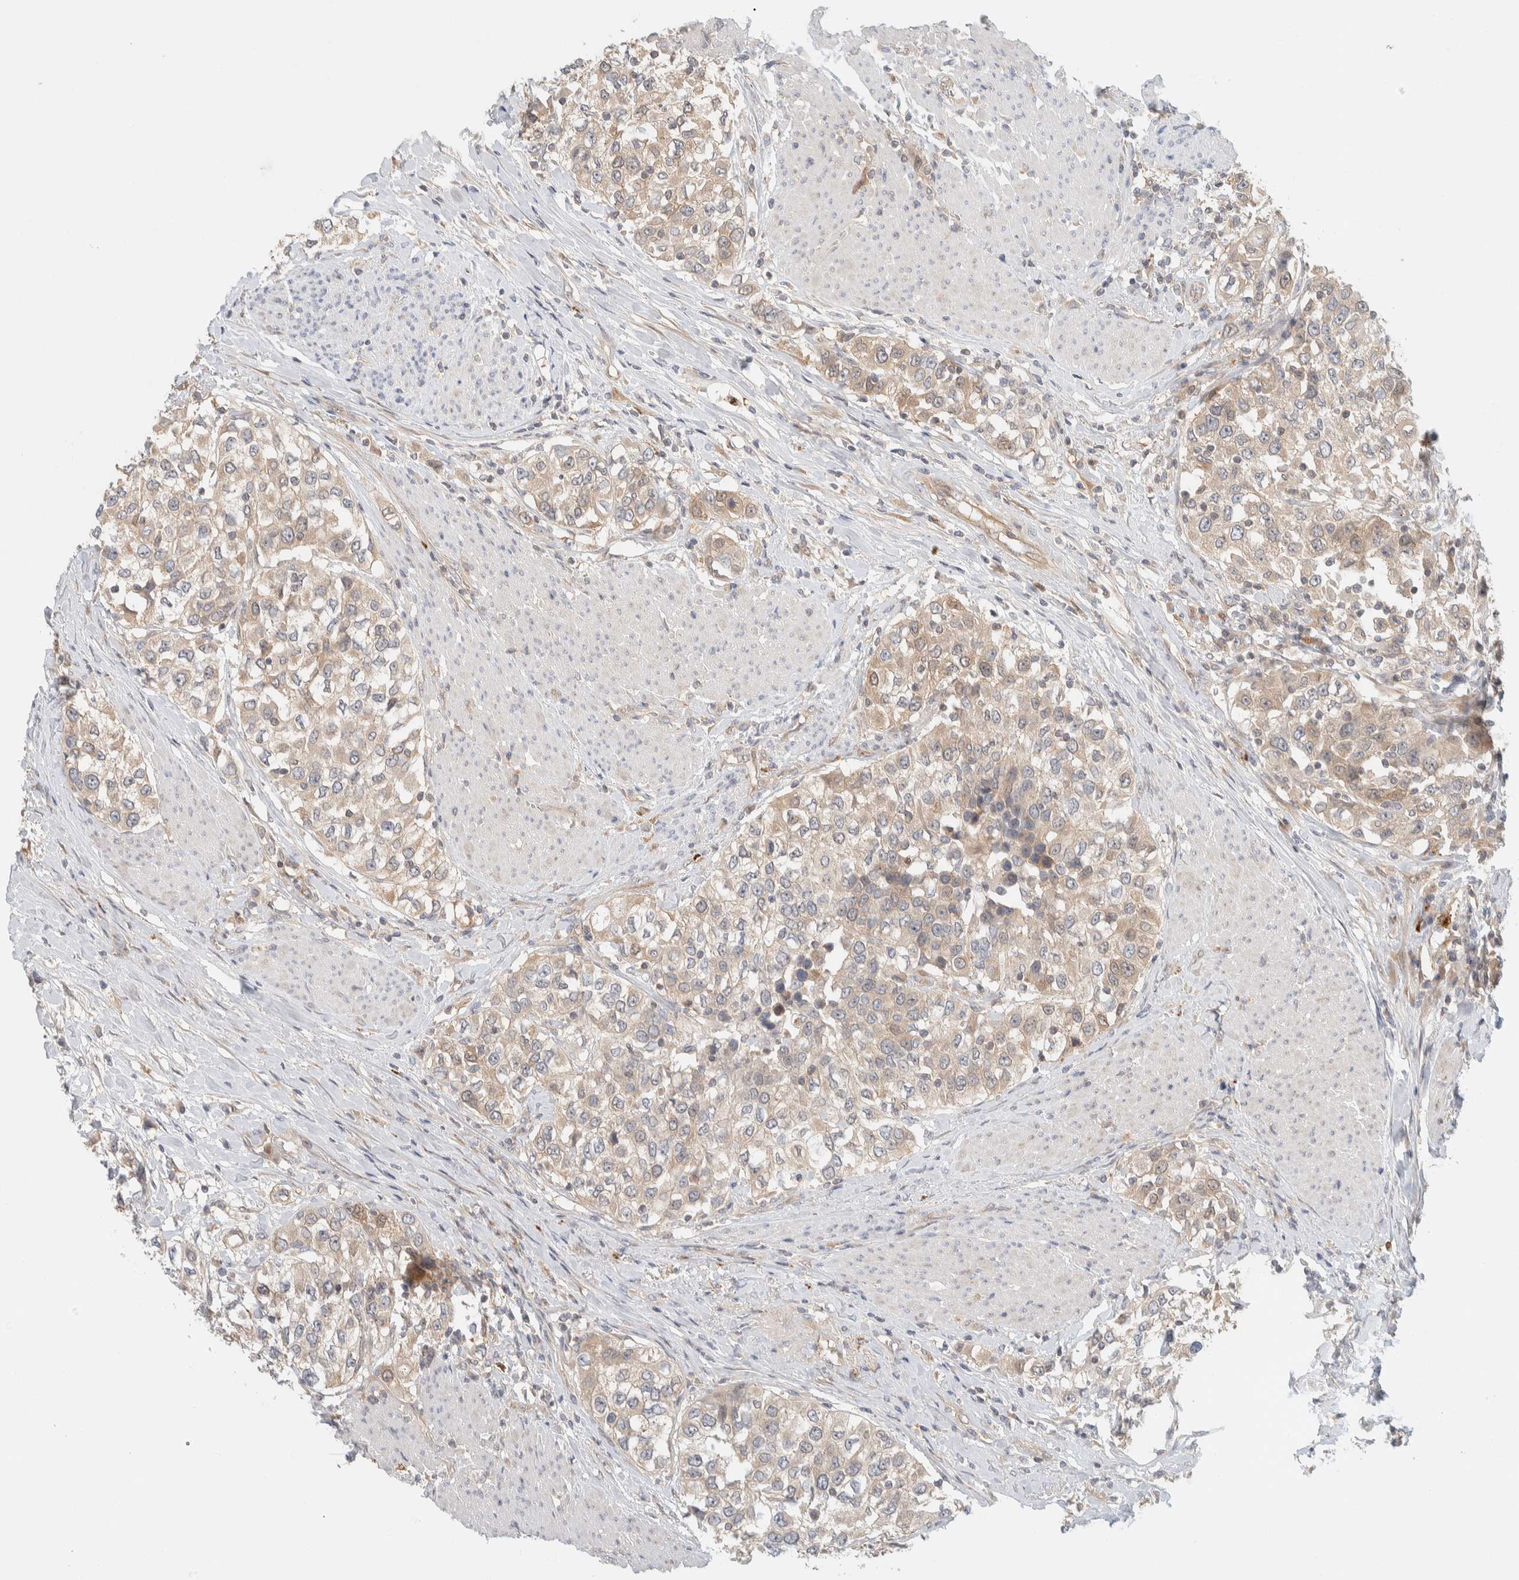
{"staining": {"intensity": "weak", "quantity": ">75%", "location": "cytoplasmic/membranous"}, "tissue": "urothelial cancer", "cell_type": "Tumor cells", "image_type": "cancer", "snomed": [{"axis": "morphology", "description": "Urothelial carcinoma, High grade"}, {"axis": "topography", "description": "Urinary bladder"}], "caption": "A brown stain labels weak cytoplasmic/membranous staining of a protein in urothelial cancer tumor cells.", "gene": "GCLM", "patient": {"sex": "female", "age": 80}}